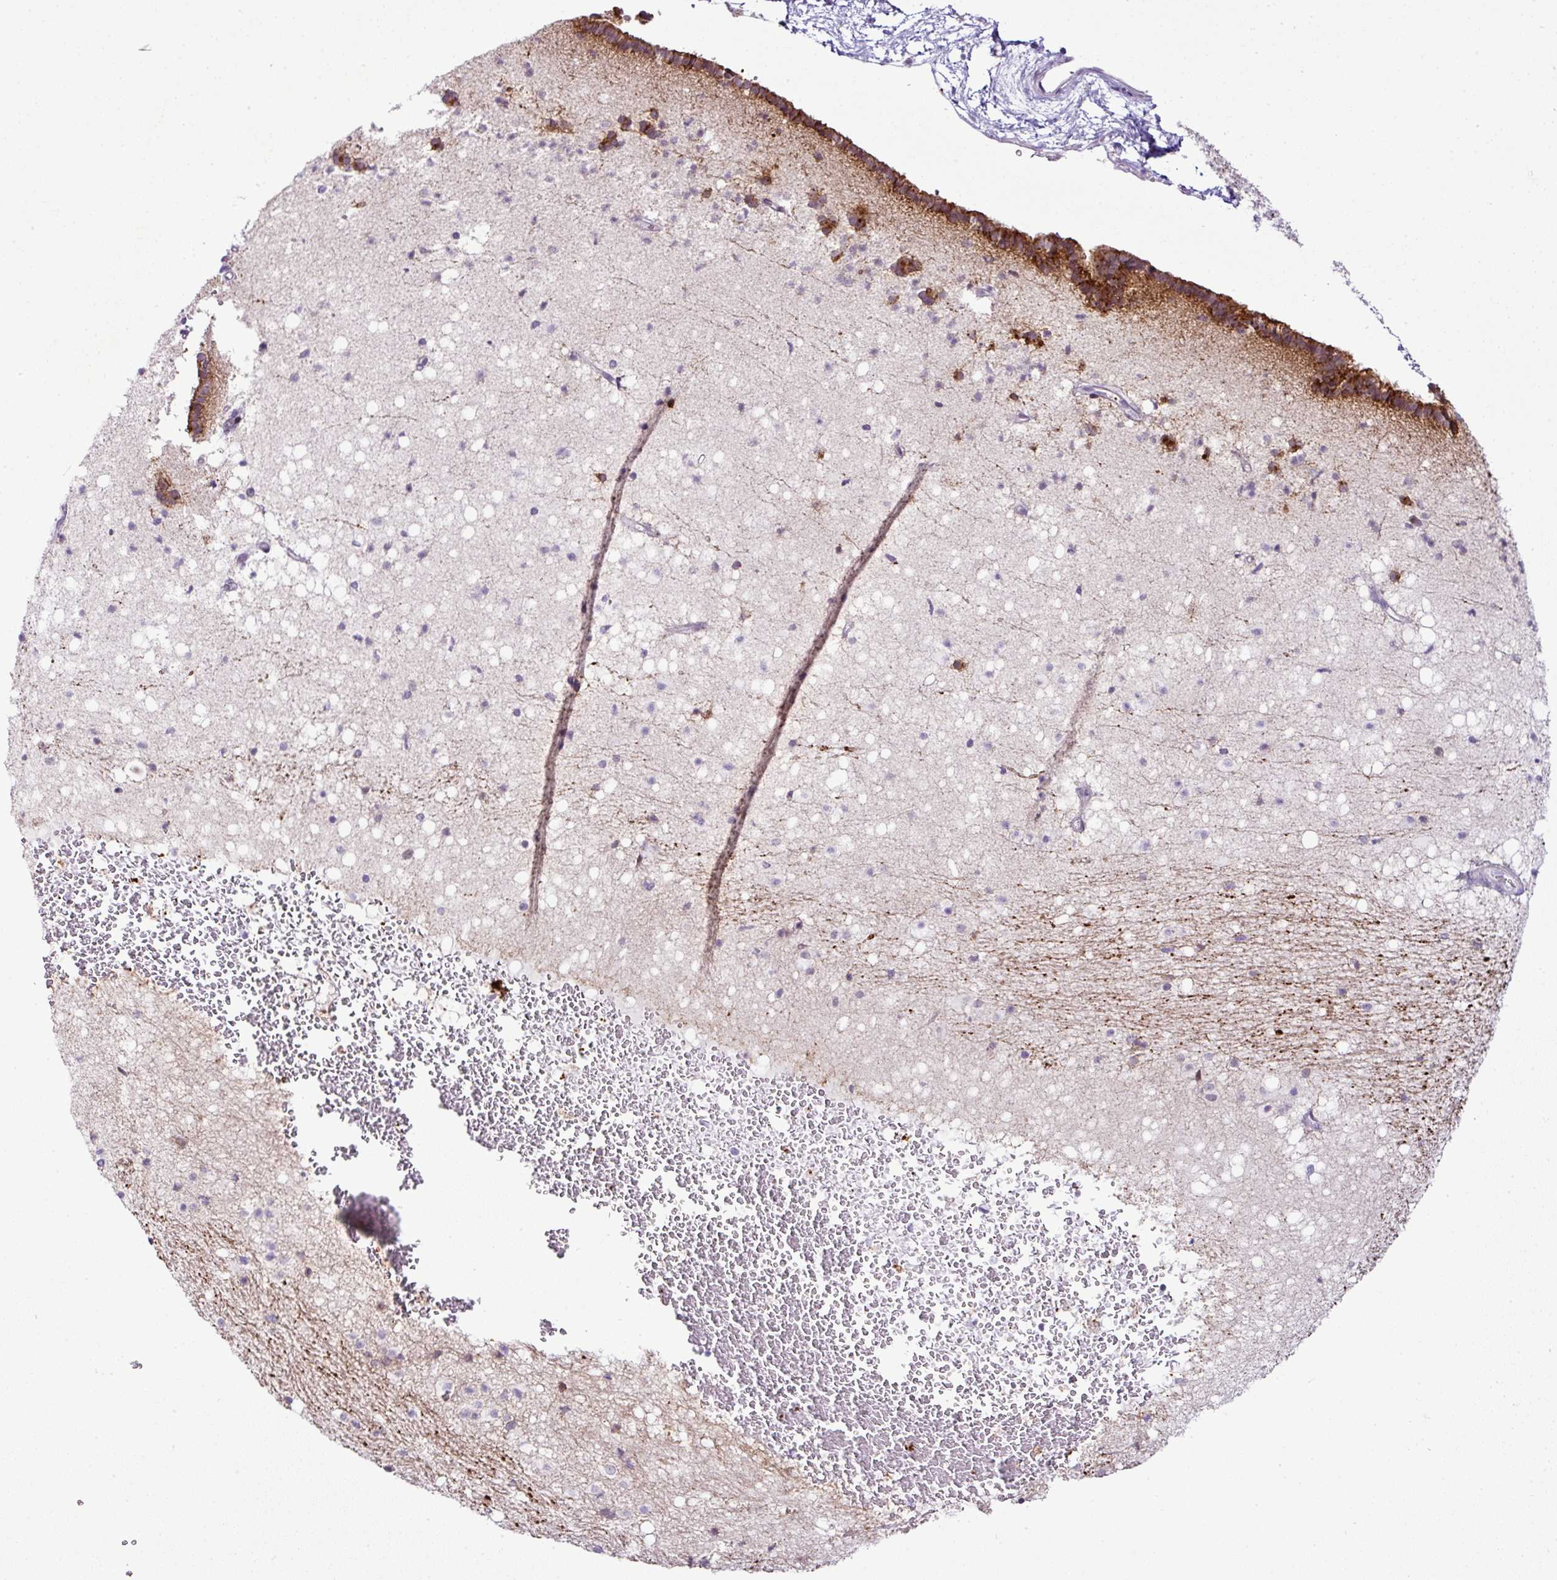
{"staining": {"intensity": "strong", "quantity": "<25%", "location": "cytoplasmic/membranous"}, "tissue": "caudate", "cell_type": "Glial cells", "image_type": "normal", "snomed": [{"axis": "morphology", "description": "Normal tissue, NOS"}, {"axis": "topography", "description": "Lateral ventricle wall"}], "caption": "Human caudate stained with a protein marker displays strong staining in glial cells.", "gene": "CMTM5", "patient": {"sex": "male", "age": 37}}